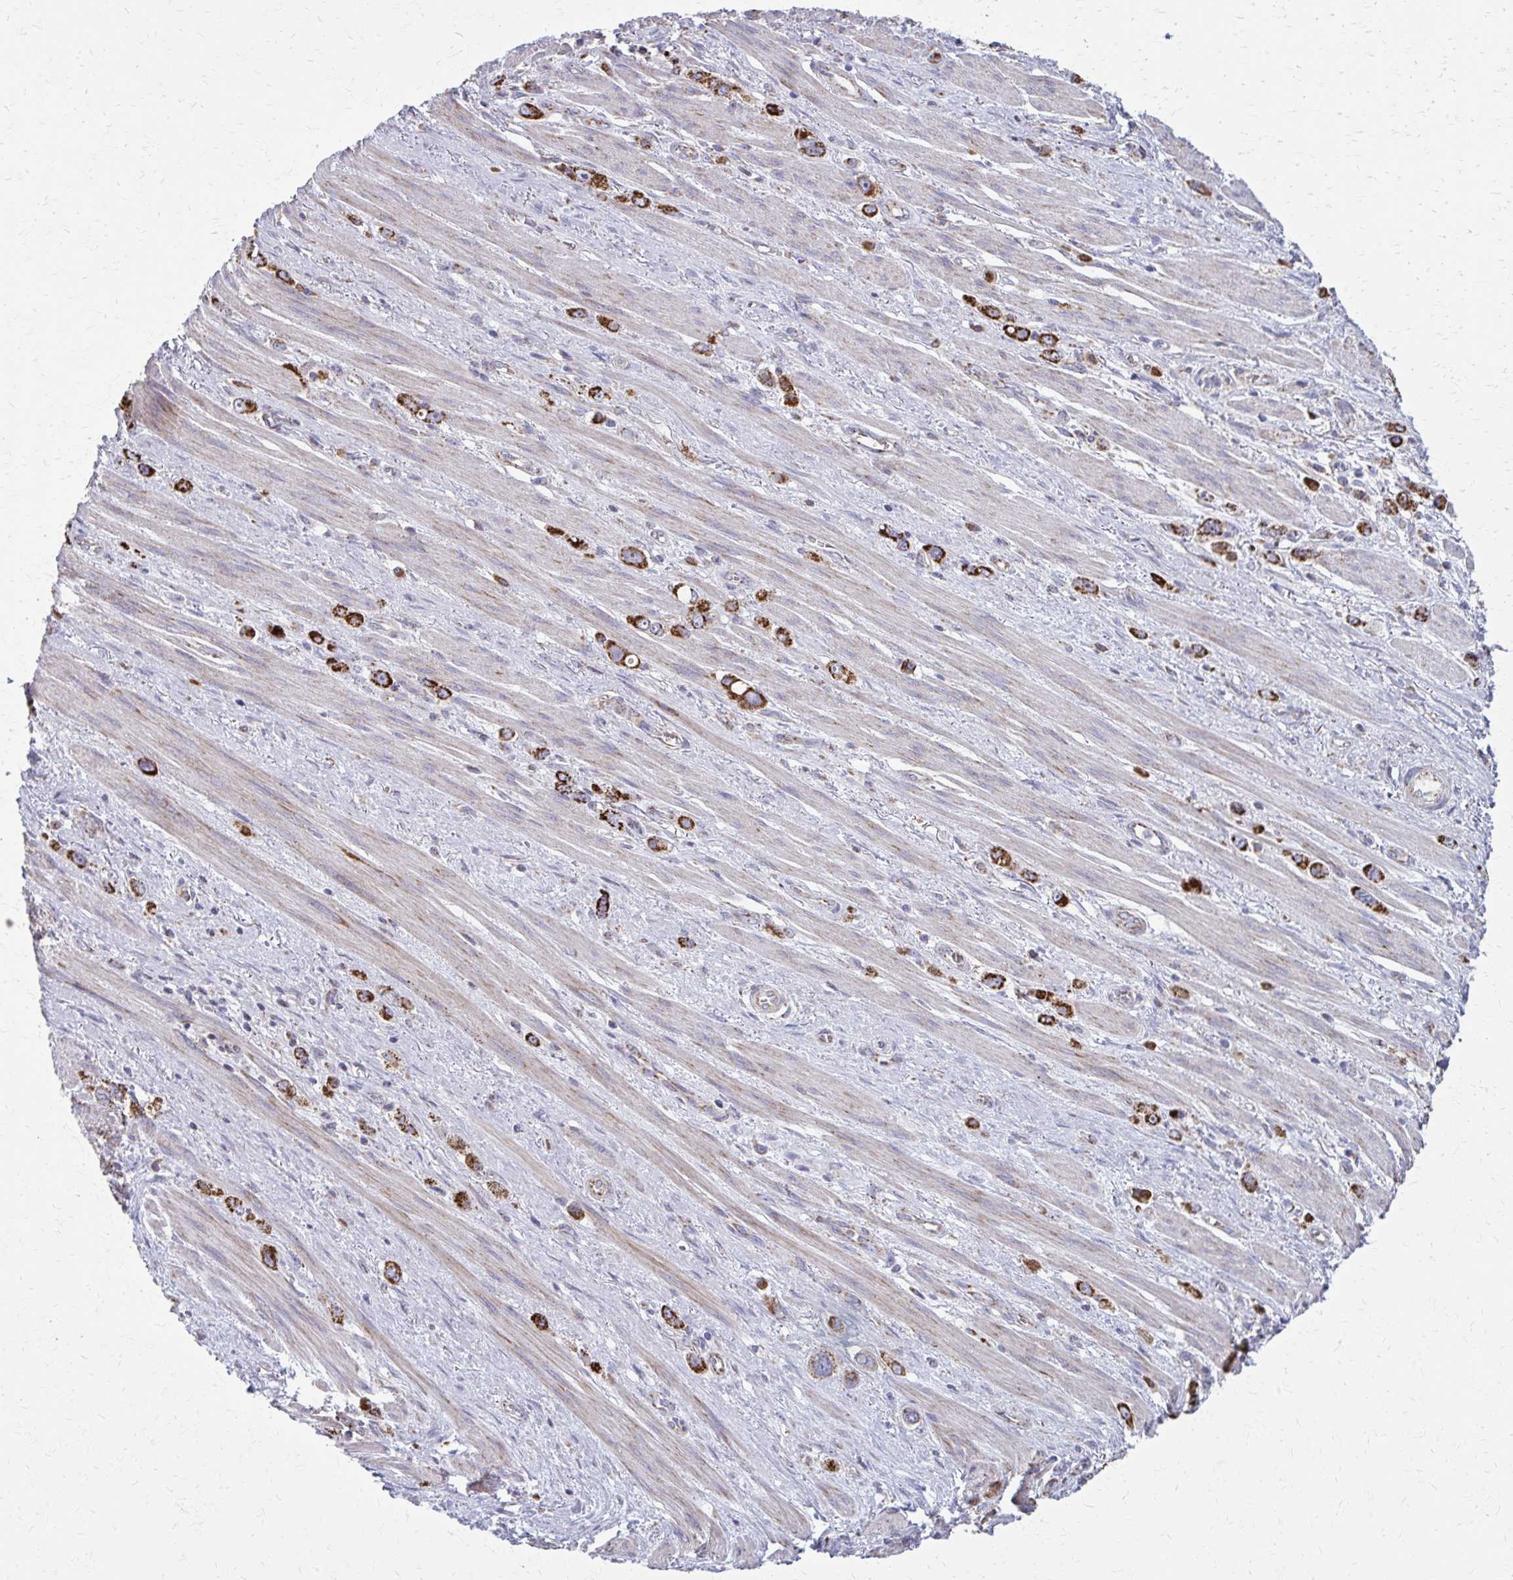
{"staining": {"intensity": "strong", "quantity": ">75%", "location": "cytoplasmic/membranous"}, "tissue": "stomach cancer", "cell_type": "Tumor cells", "image_type": "cancer", "snomed": [{"axis": "morphology", "description": "Adenocarcinoma, NOS"}, {"axis": "topography", "description": "Stomach, upper"}], "caption": "The immunohistochemical stain shows strong cytoplasmic/membranous staining in tumor cells of stomach adenocarcinoma tissue.", "gene": "TVP23A", "patient": {"sex": "male", "age": 75}}